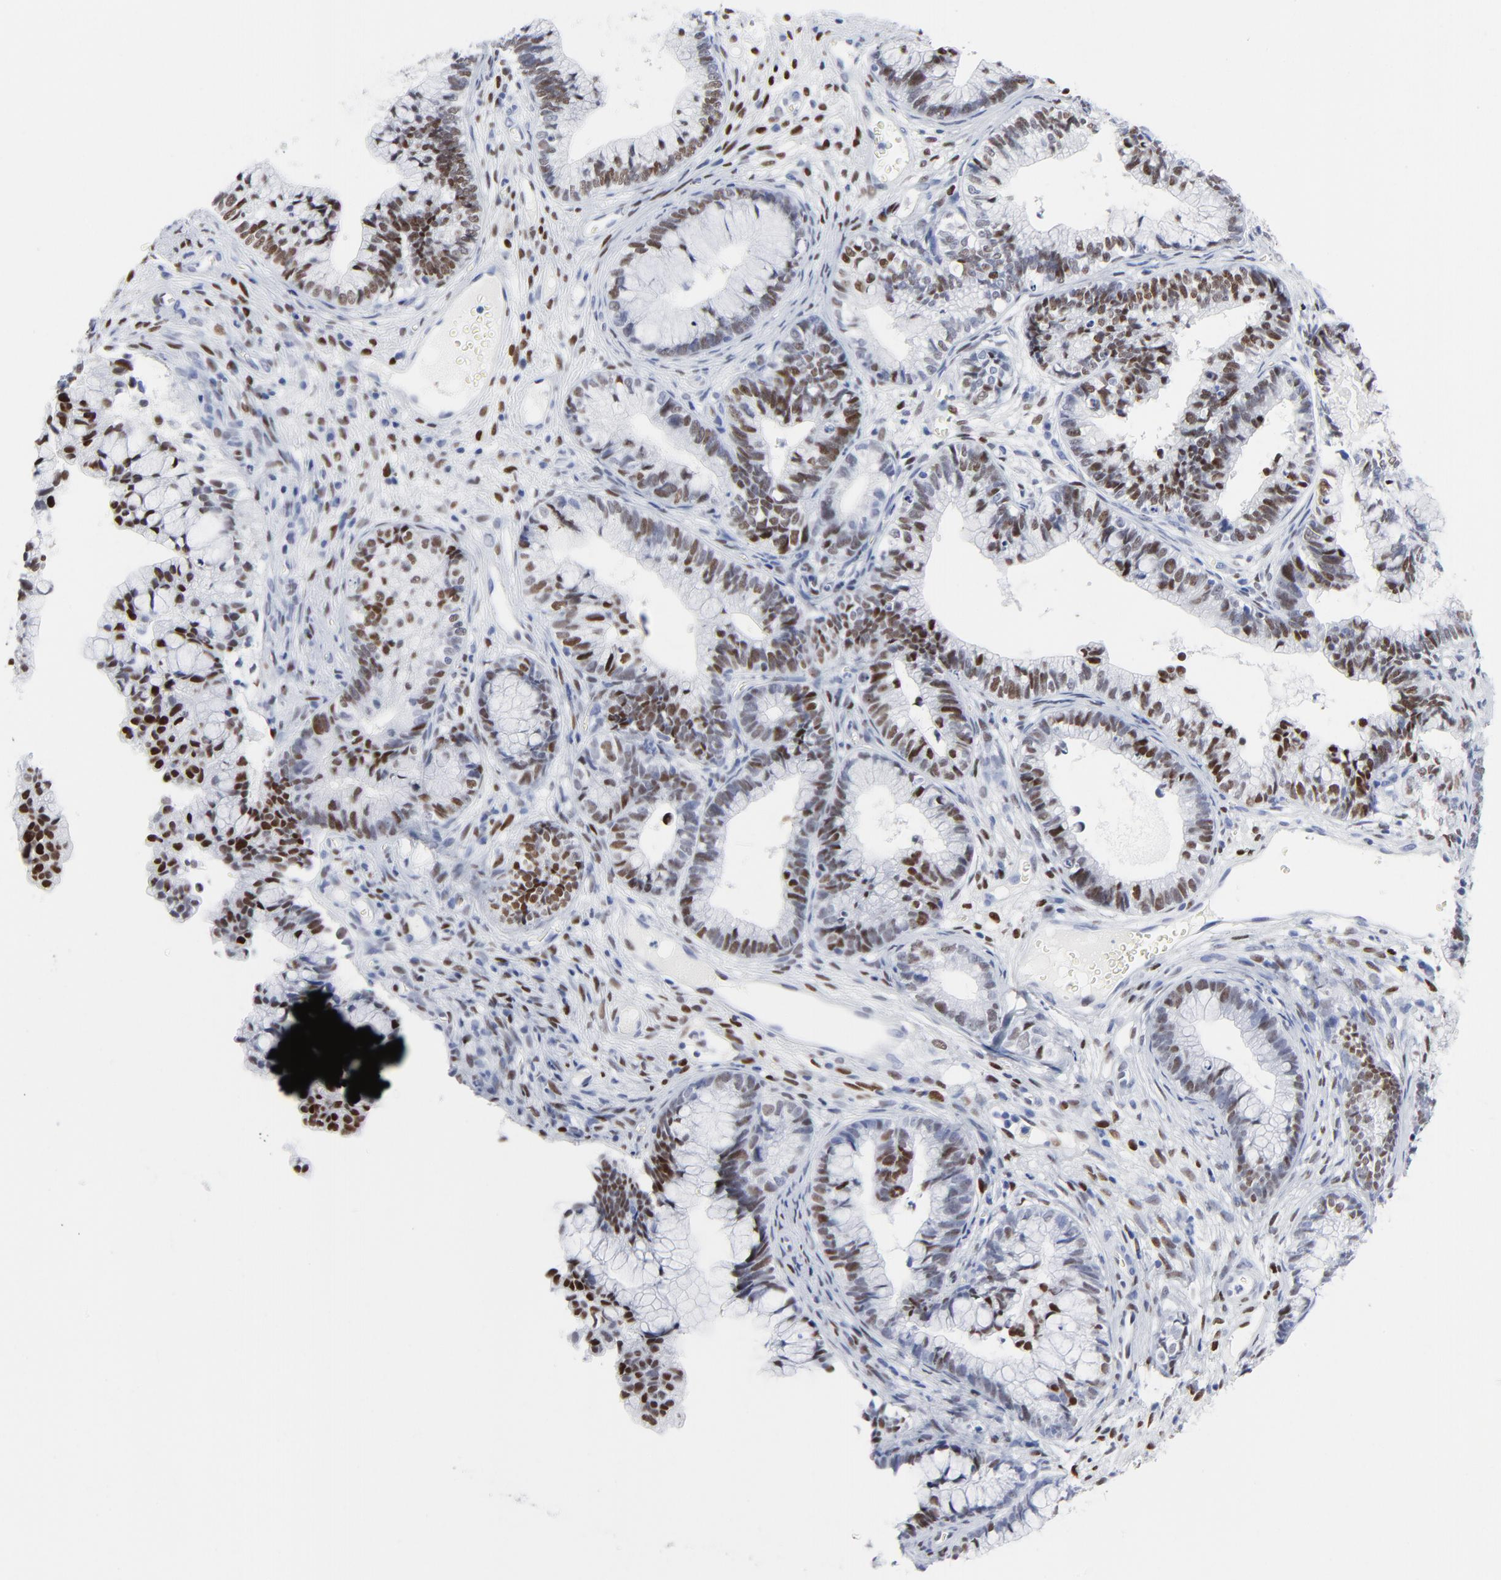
{"staining": {"intensity": "strong", "quantity": ">75%", "location": "nuclear"}, "tissue": "cervical cancer", "cell_type": "Tumor cells", "image_type": "cancer", "snomed": [{"axis": "morphology", "description": "Adenocarcinoma, NOS"}, {"axis": "topography", "description": "Cervix"}], "caption": "DAB (3,3'-diaminobenzidine) immunohistochemical staining of human cervical cancer displays strong nuclear protein expression in approximately >75% of tumor cells. (Stains: DAB (3,3'-diaminobenzidine) in brown, nuclei in blue, Microscopy: brightfield microscopy at high magnification).", "gene": "JUN", "patient": {"sex": "female", "age": 44}}